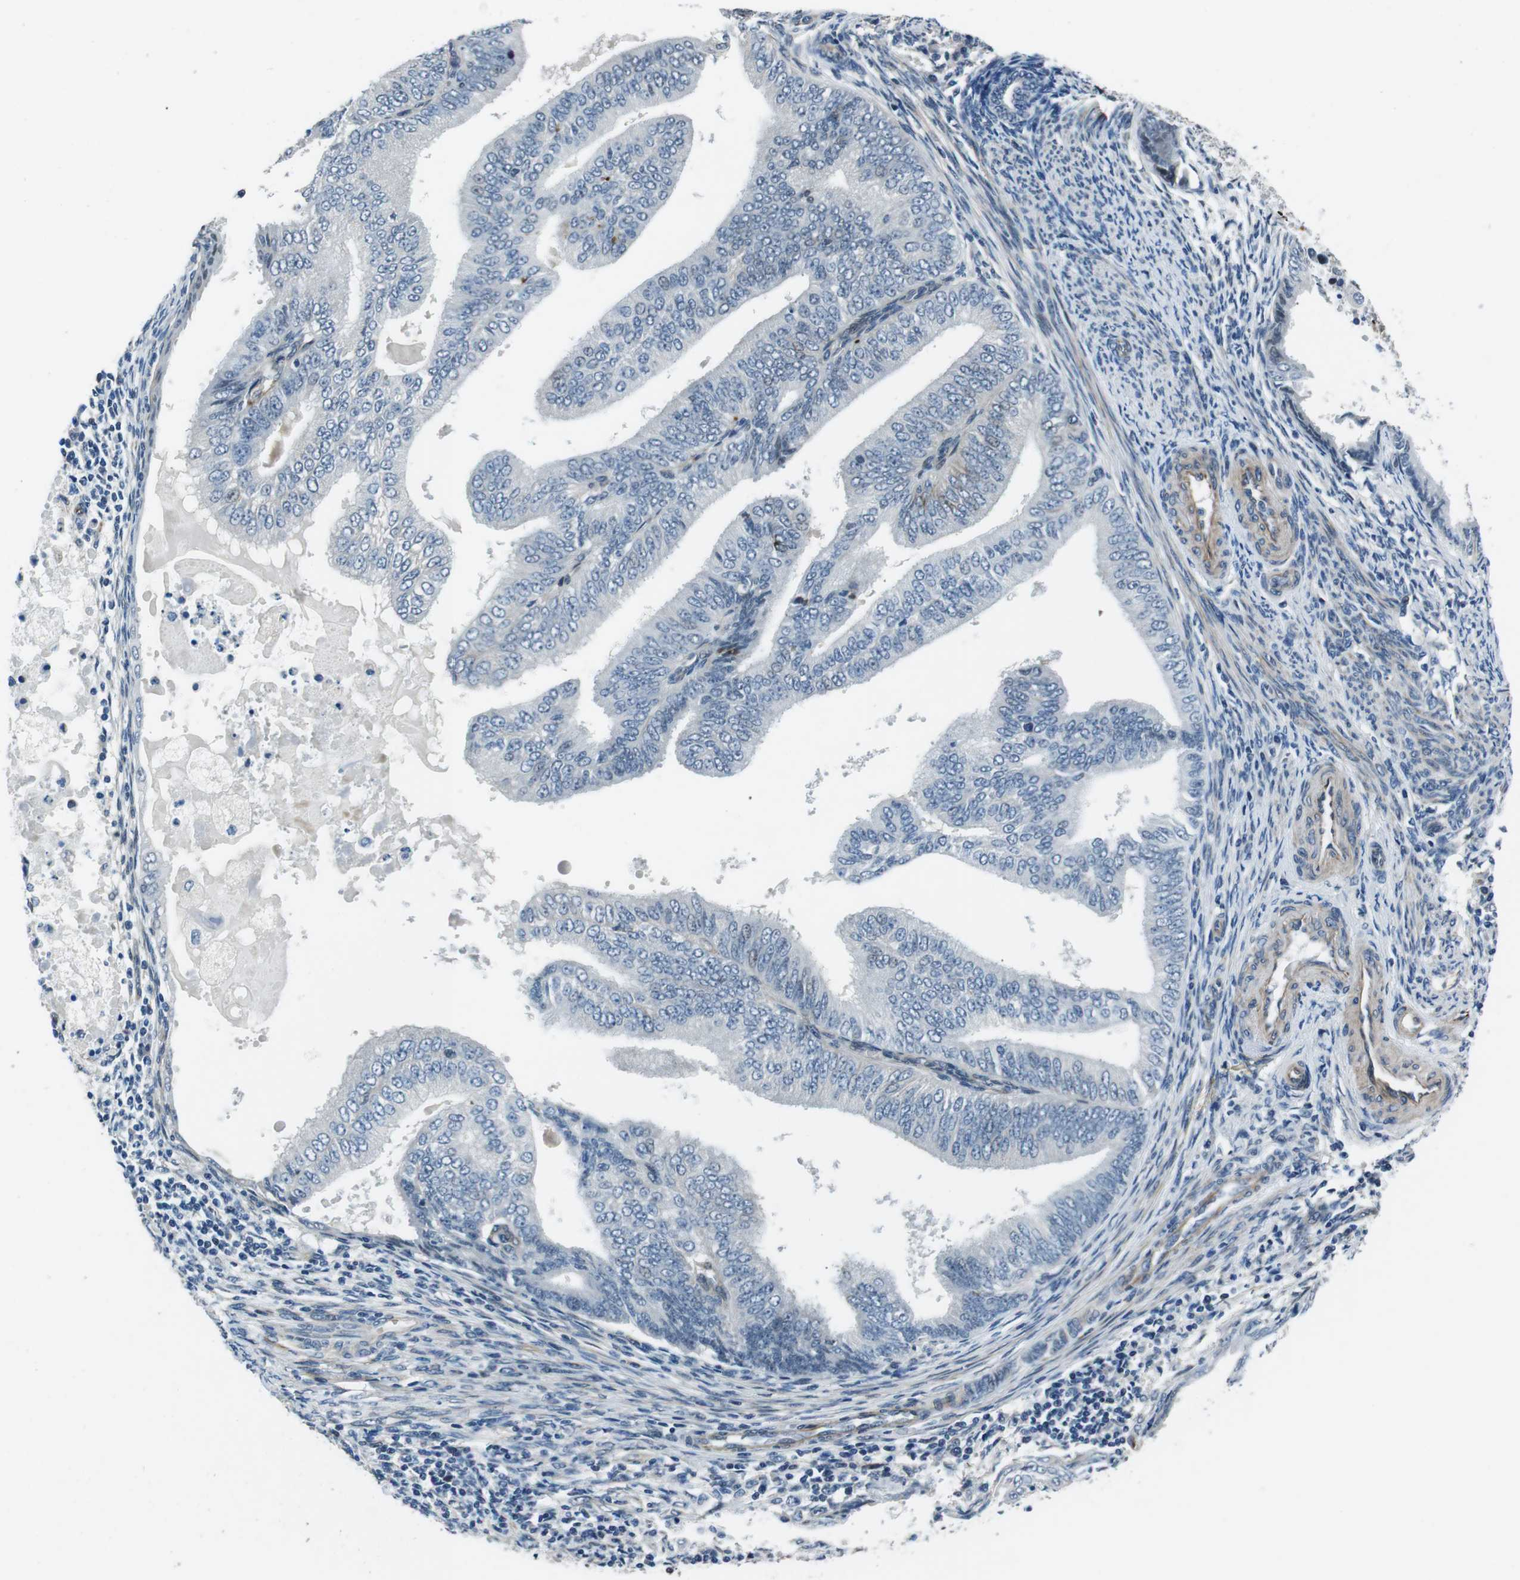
{"staining": {"intensity": "strong", "quantity": "<25%", "location": "cytoplasmic/membranous"}, "tissue": "endometrial cancer", "cell_type": "Tumor cells", "image_type": "cancer", "snomed": [{"axis": "morphology", "description": "Adenocarcinoma, NOS"}, {"axis": "topography", "description": "Endometrium"}], "caption": "Endometrial cancer stained with IHC exhibits strong cytoplasmic/membranous expression in approximately <25% of tumor cells.", "gene": "LRRC49", "patient": {"sex": "female", "age": 58}}